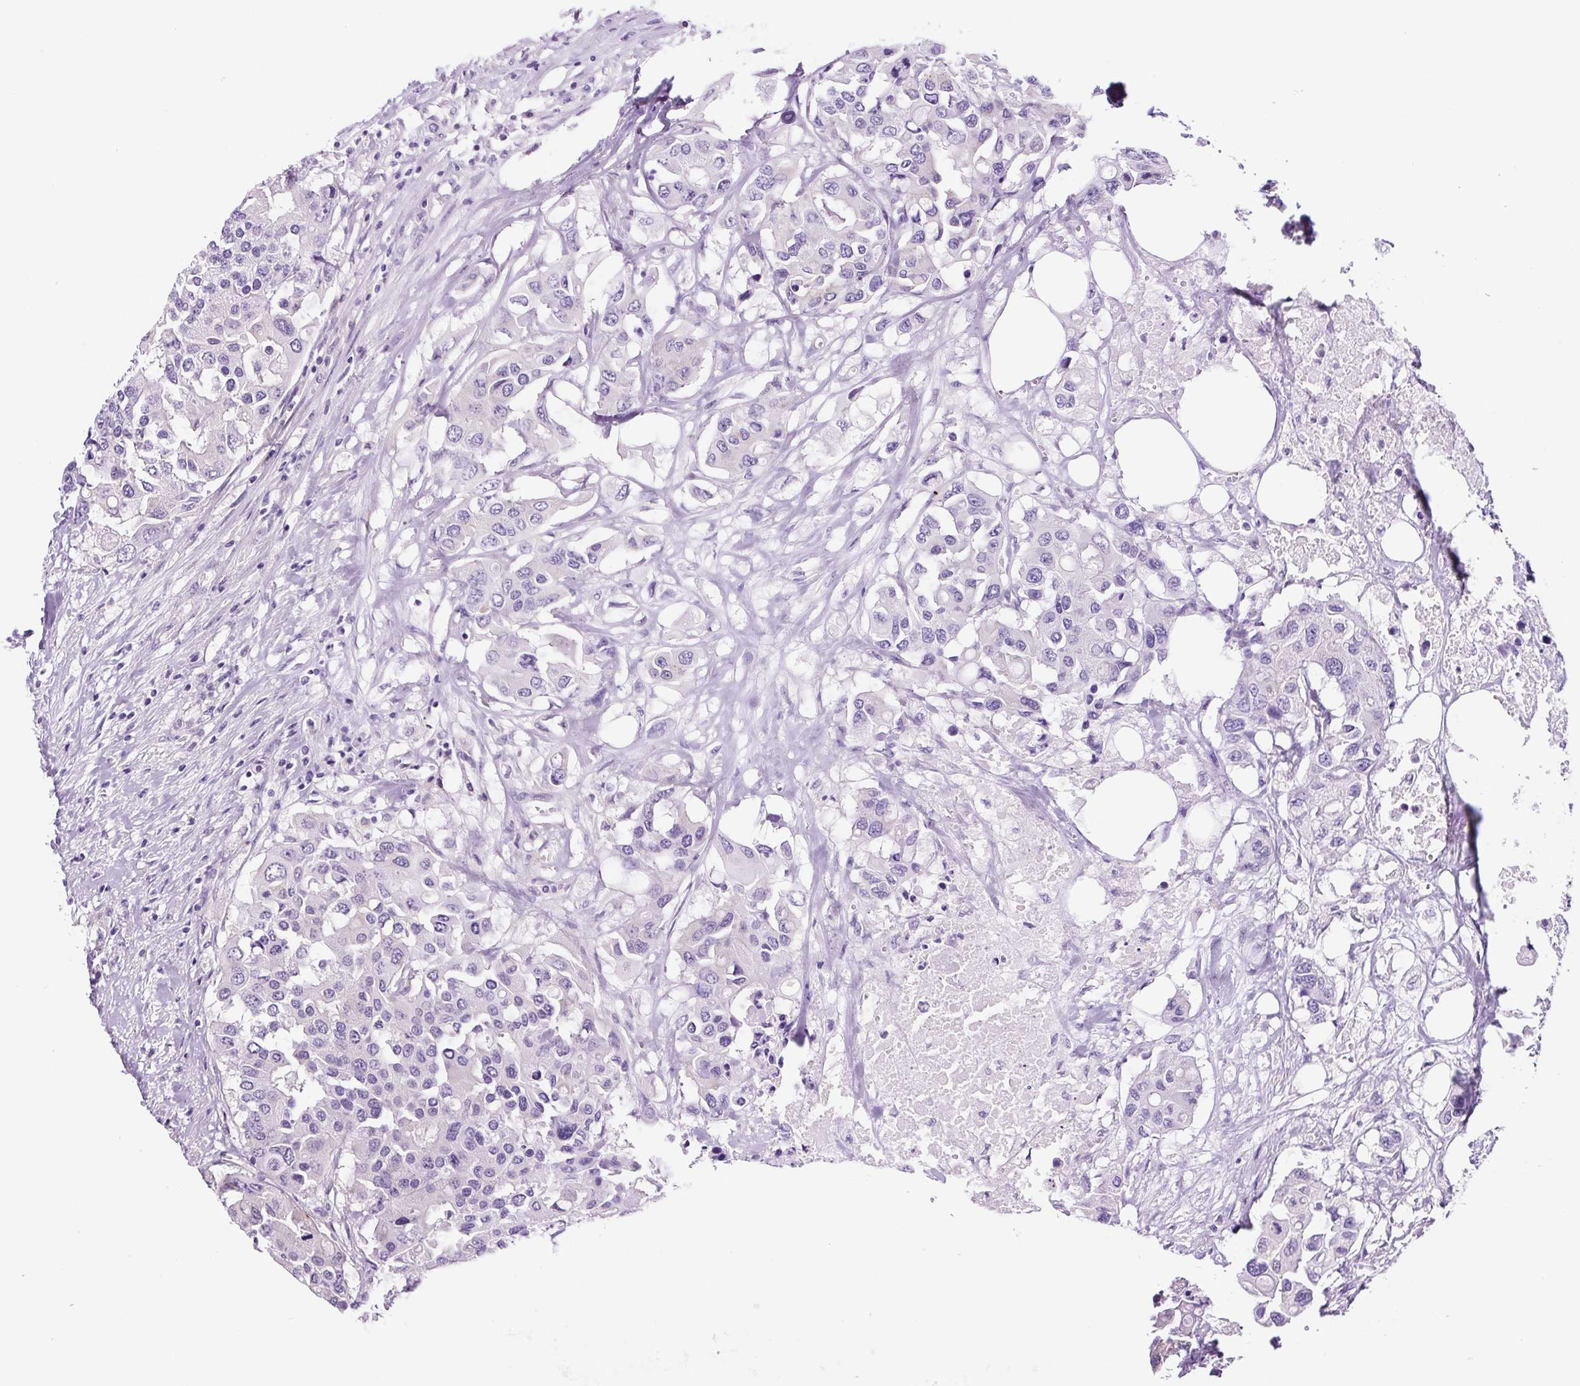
{"staining": {"intensity": "negative", "quantity": "none", "location": "none"}, "tissue": "colorectal cancer", "cell_type": "Tumor cells", "image_type": "cancer", "snomed": [{"axis": "morphology", "description": "Adenocarcinoma, NOS"}, {"axis": "topography", "description": "Colon"}], "caption": "A high-resolution image shows immunohistochemistry staining of colorectal adenocarcinoma, which reveals no significant positivity in tumor cells. Nuclei are stained in blue.", "gene": "GORASP1", "patient": {"sex": "male", "age": 77}}